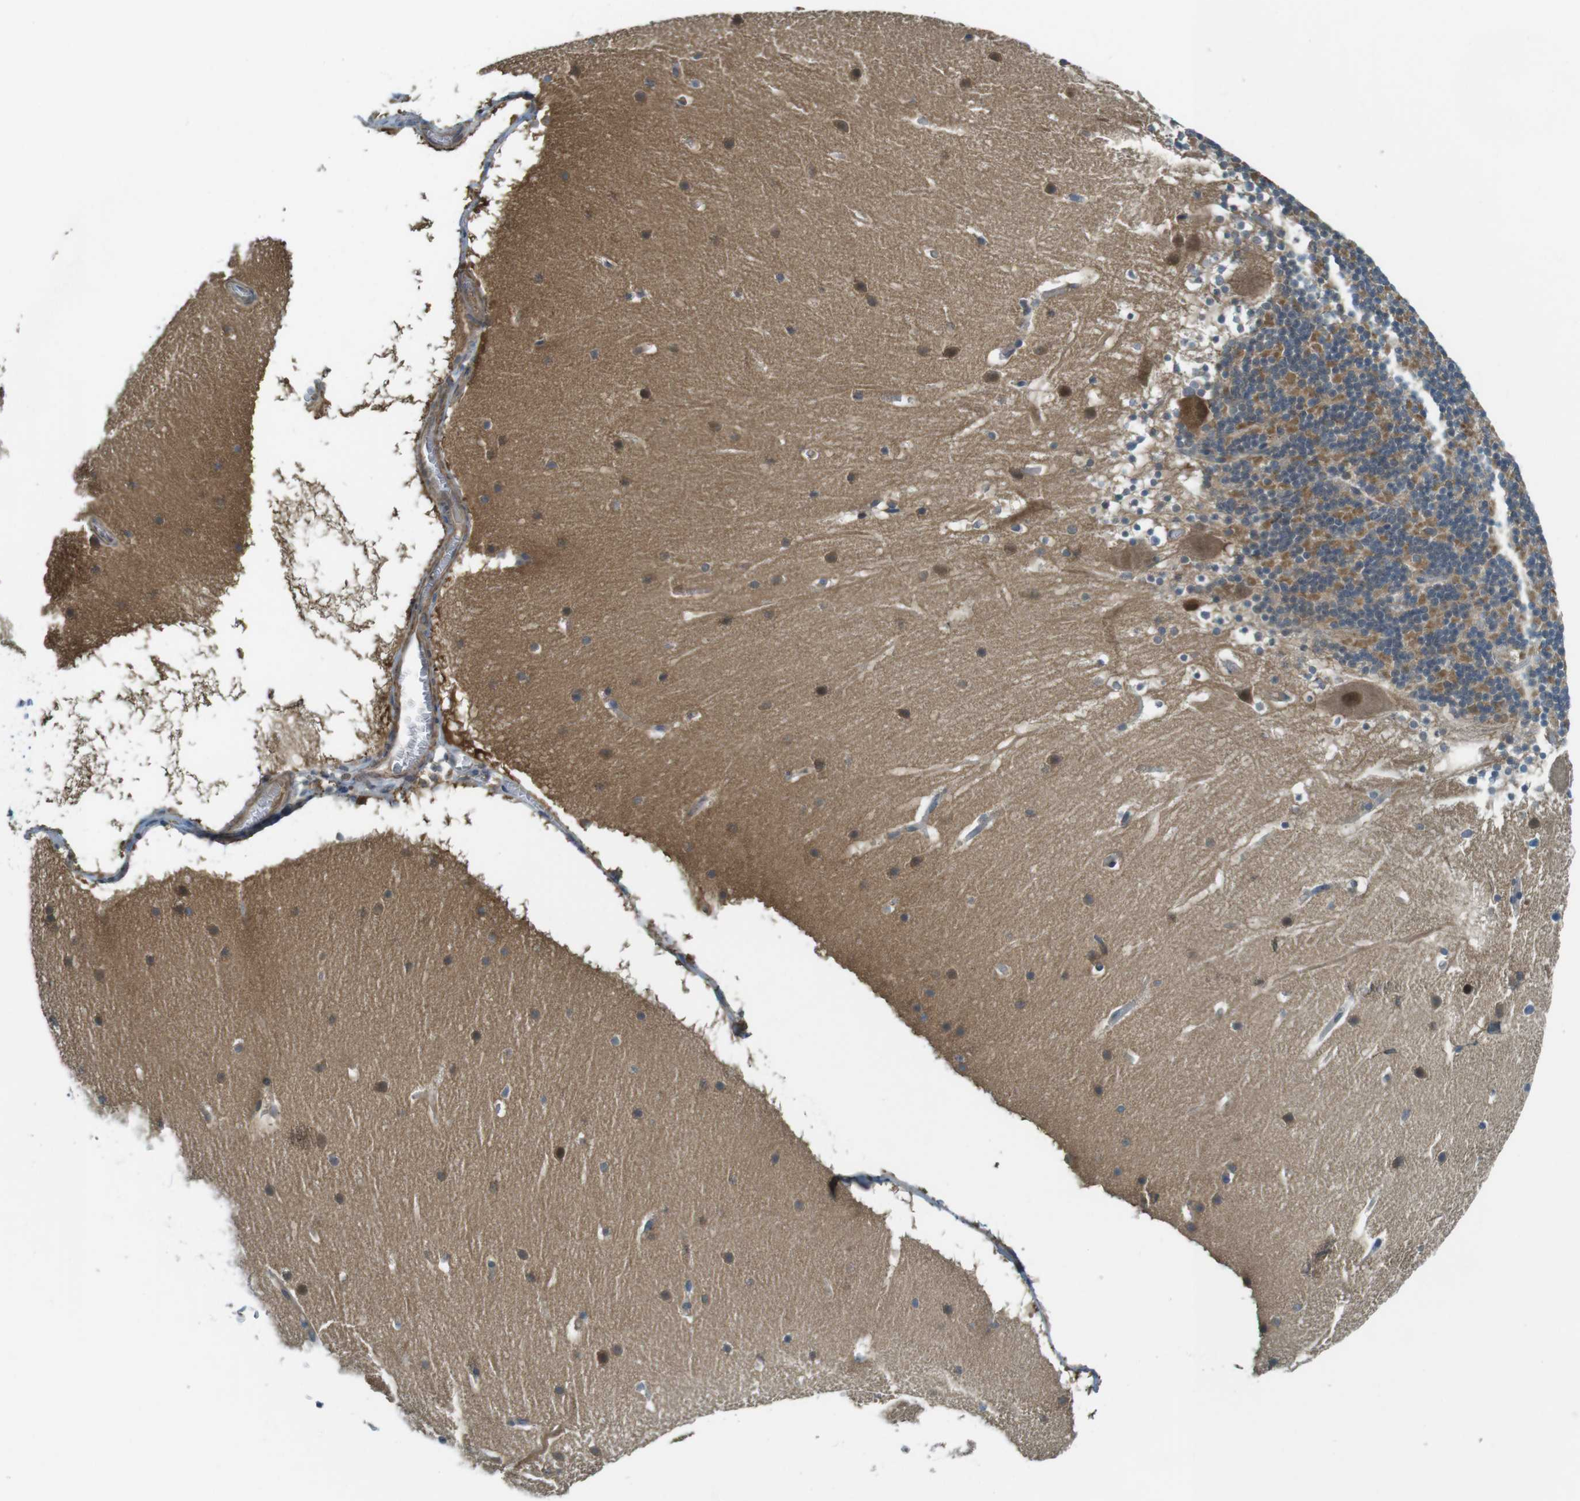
{"staining": {"intensity": "moderate", "quantity": ">75%", "location": "cytoplasmic/membranous"}, "tissue": "cerebellum", "cell_type": "Cells in granular layer", "image_type": "normal", "snomed": [{"axis": "morphology", "description": "Normal tissue, NOS"}, {"axis": "topography", "description": "Cerebellum"}], "caption": "DAB (3,3'-diaminobenzidine) immunohistochemical staining of unremarkable cerebellum exhibits moderate cytoplasmic/membranous protein staining in about >75% of cells in granular layer.", "gene": "LRRC3B", "patient": {"sex": "male", "age": 45}}